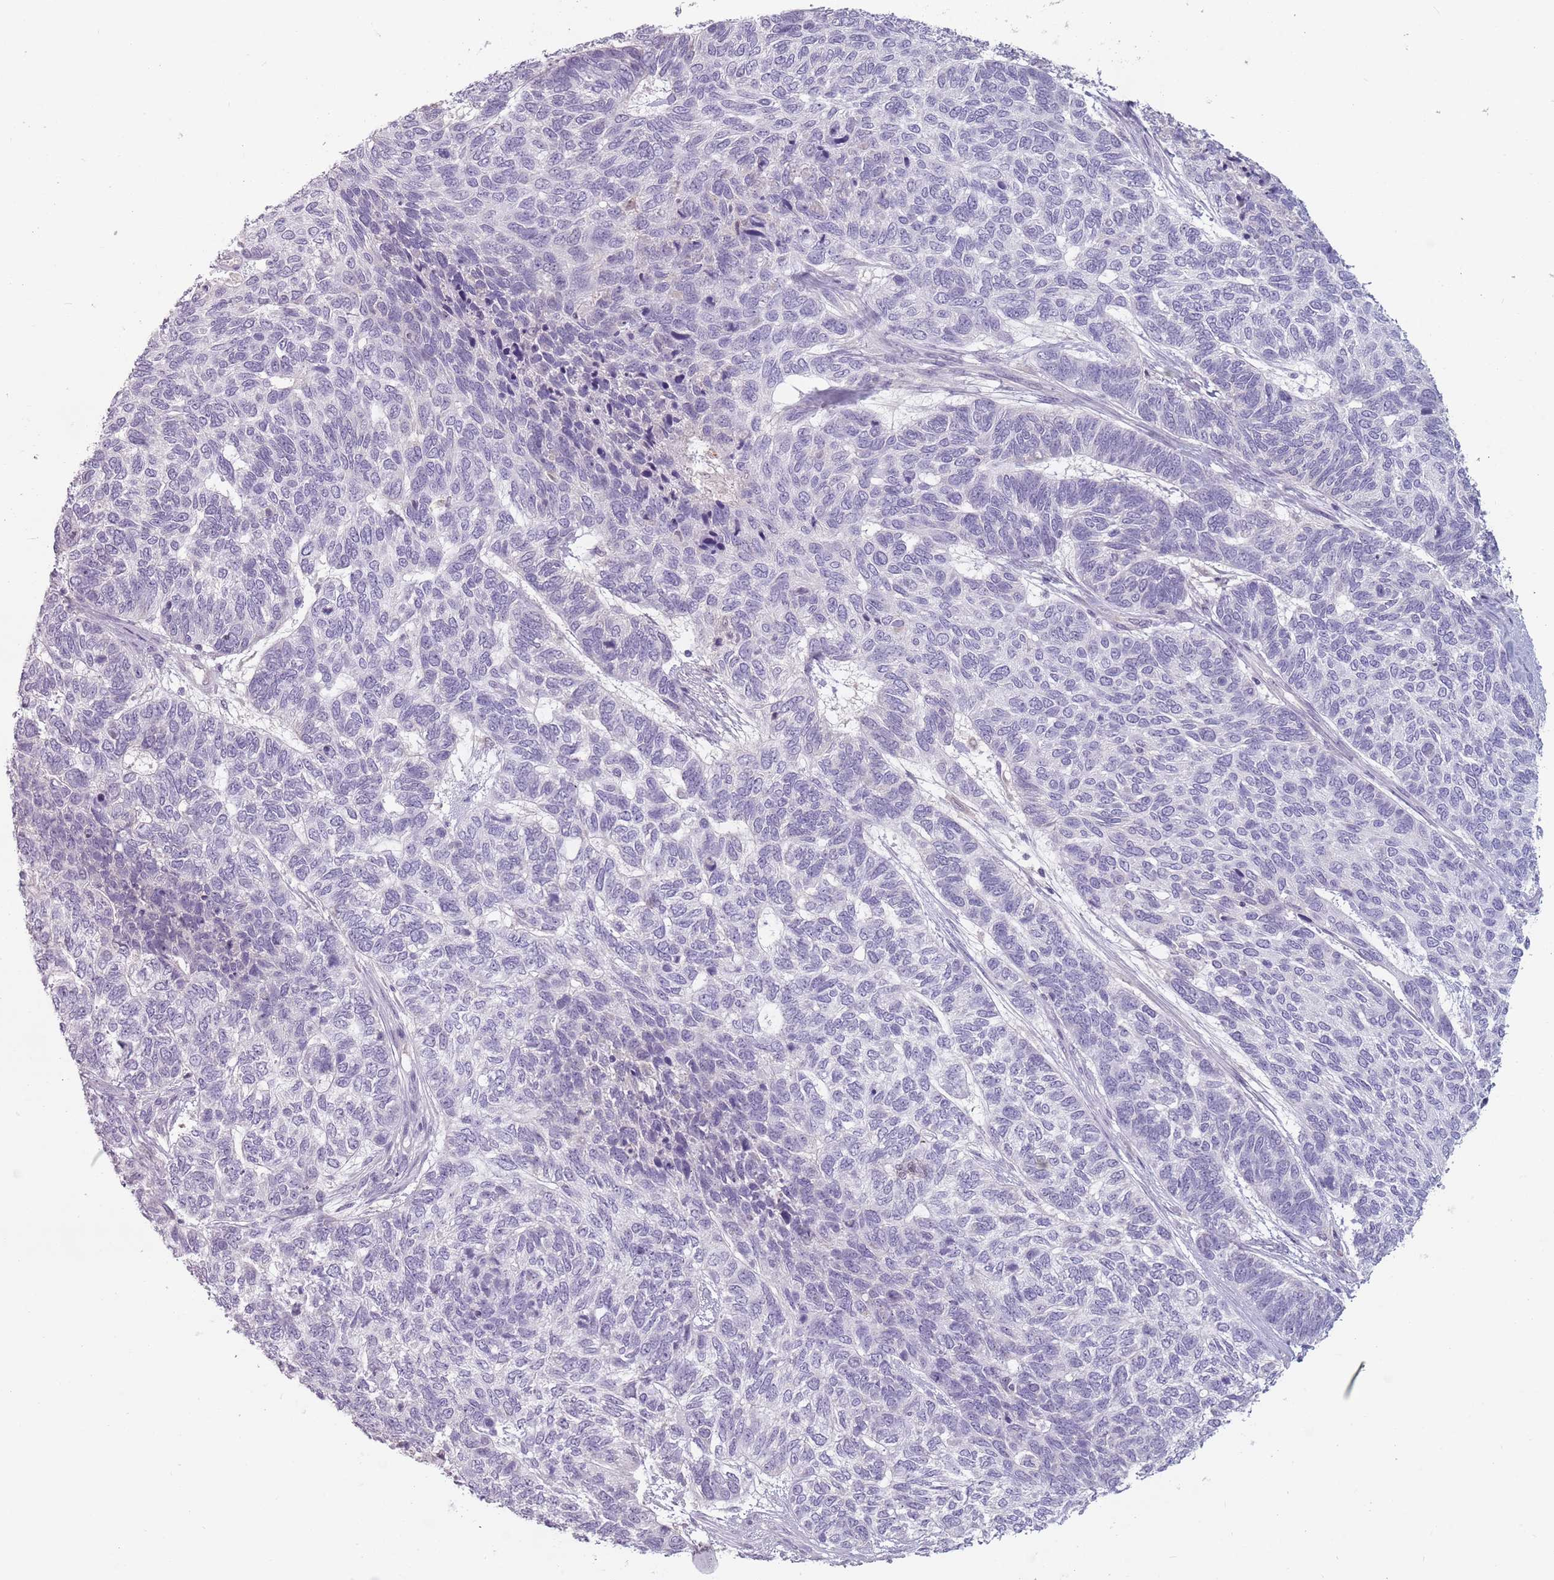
{"staining": {"intensity": "negative", "quantity": "none", "location": "none"}, "tissue": "skin cancer", "cell_type": "Tumor cells", "image_type": "cancer", "snomed": [{"axis": "morphology", "description": "Basal cell carcinoma"}, {"axis": "topography", "description": "Skin"}], "caption": "Immunohistochemical staining of human skin basal cell carcinoma demonstrates no significant positivity in tumor cells.", "gene": "CEP19", "patient": {"sex": "female", "age": 65}}